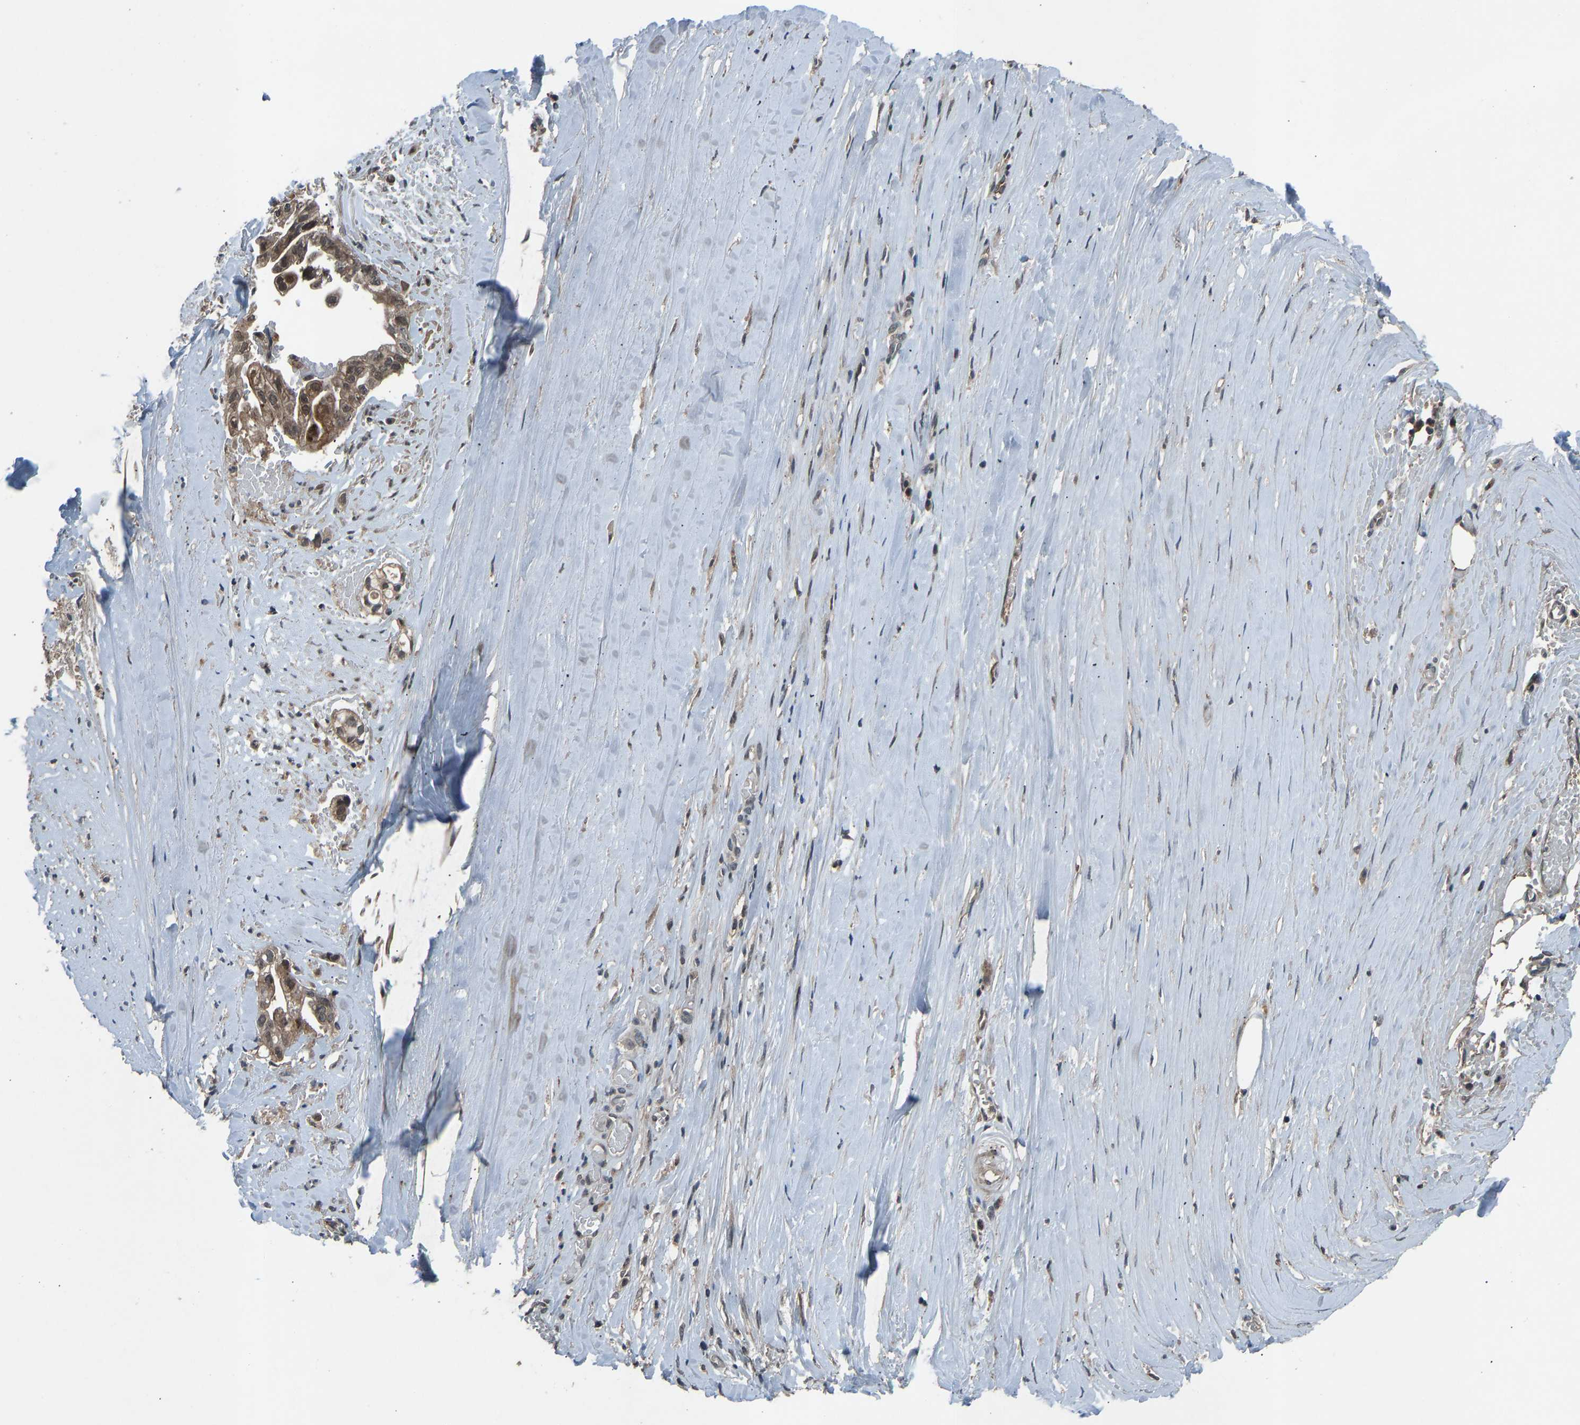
{"staining": {"intensity": "moderate", "quantity": ">75%", "location": "cytoplasmic/membranous,nuclear"}, "tissue": "liver cancer", "cell_type": "Tumor cells", "image_type": "cancer", "snomed": [{"axis": "morphology", "description": "Cholangiocarcinoma"}, {"axis": "topography", "description": "Liver"}], "caption": "DAB immunohistochemical staining of human liver cancer (cholangiocarcinoma) displays moderate cytoplasmic/membranous and nuclear protein positivity in about >75% of tumor cells.", "gene": "SLC43A1", "patient": {"sex": "female", "age": 70}}